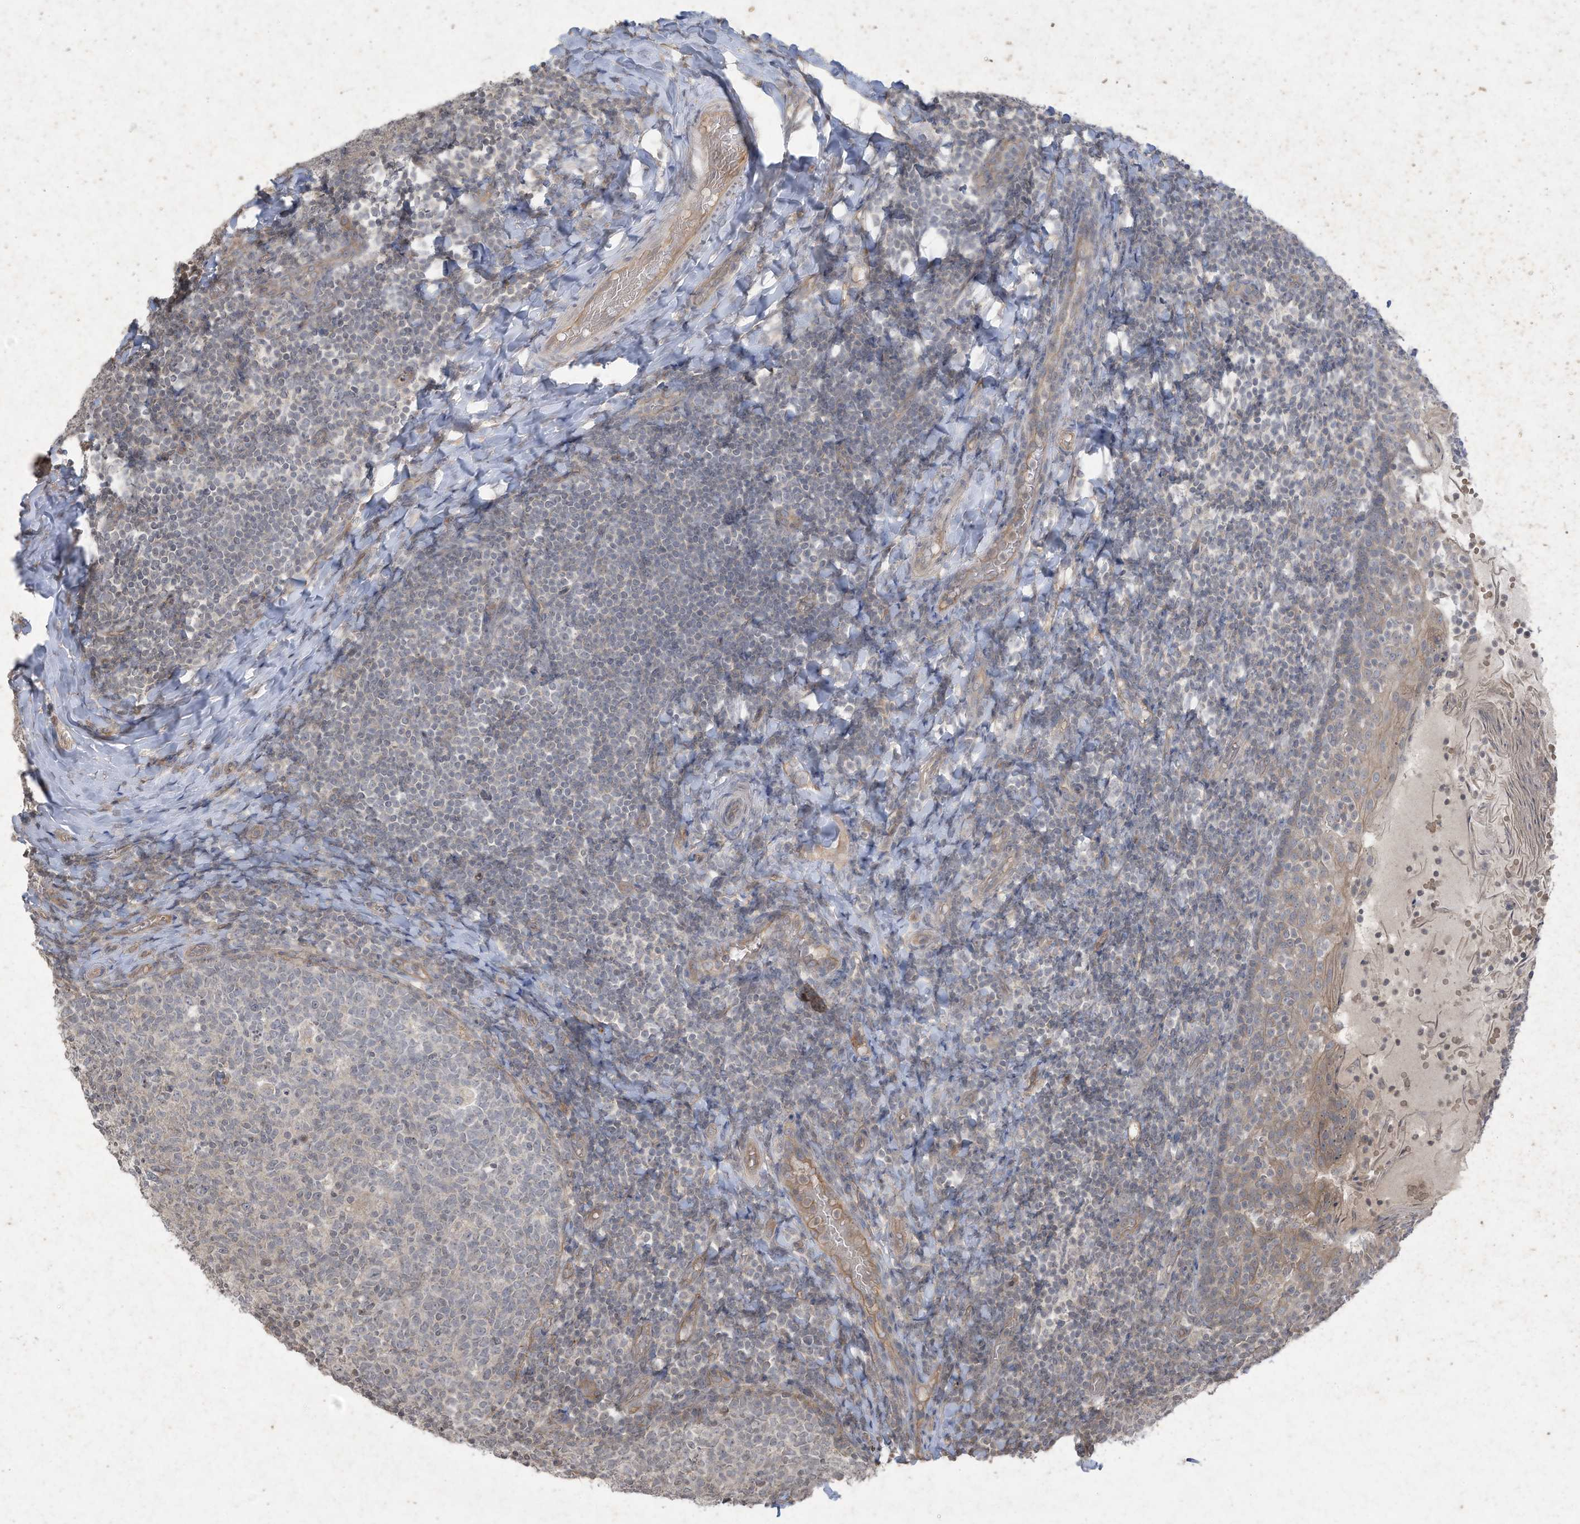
{"staining": {"intensity": "weak", "quantity": "<25%", "location": "cytoplasmic/membranous"}, "tissue": "tonsil", "cell_type": "Germinal center cells", "image_type": "normal", "snomed": [{"axis": "morphology", "description": "Normal tissue, NOS"}, {"axis": "topography", "description": "Tonsil"}], "caption": "IHC photomicrograph of benign tonsil: human tonsil stained with DAB shows no significant protein positivity in germinal center cells. (DAB immunohistochemistry visualized using brightfield microscopy, high magnification).", "gene": "MATN2", "patient": {"sex": "female", "age": 19}}